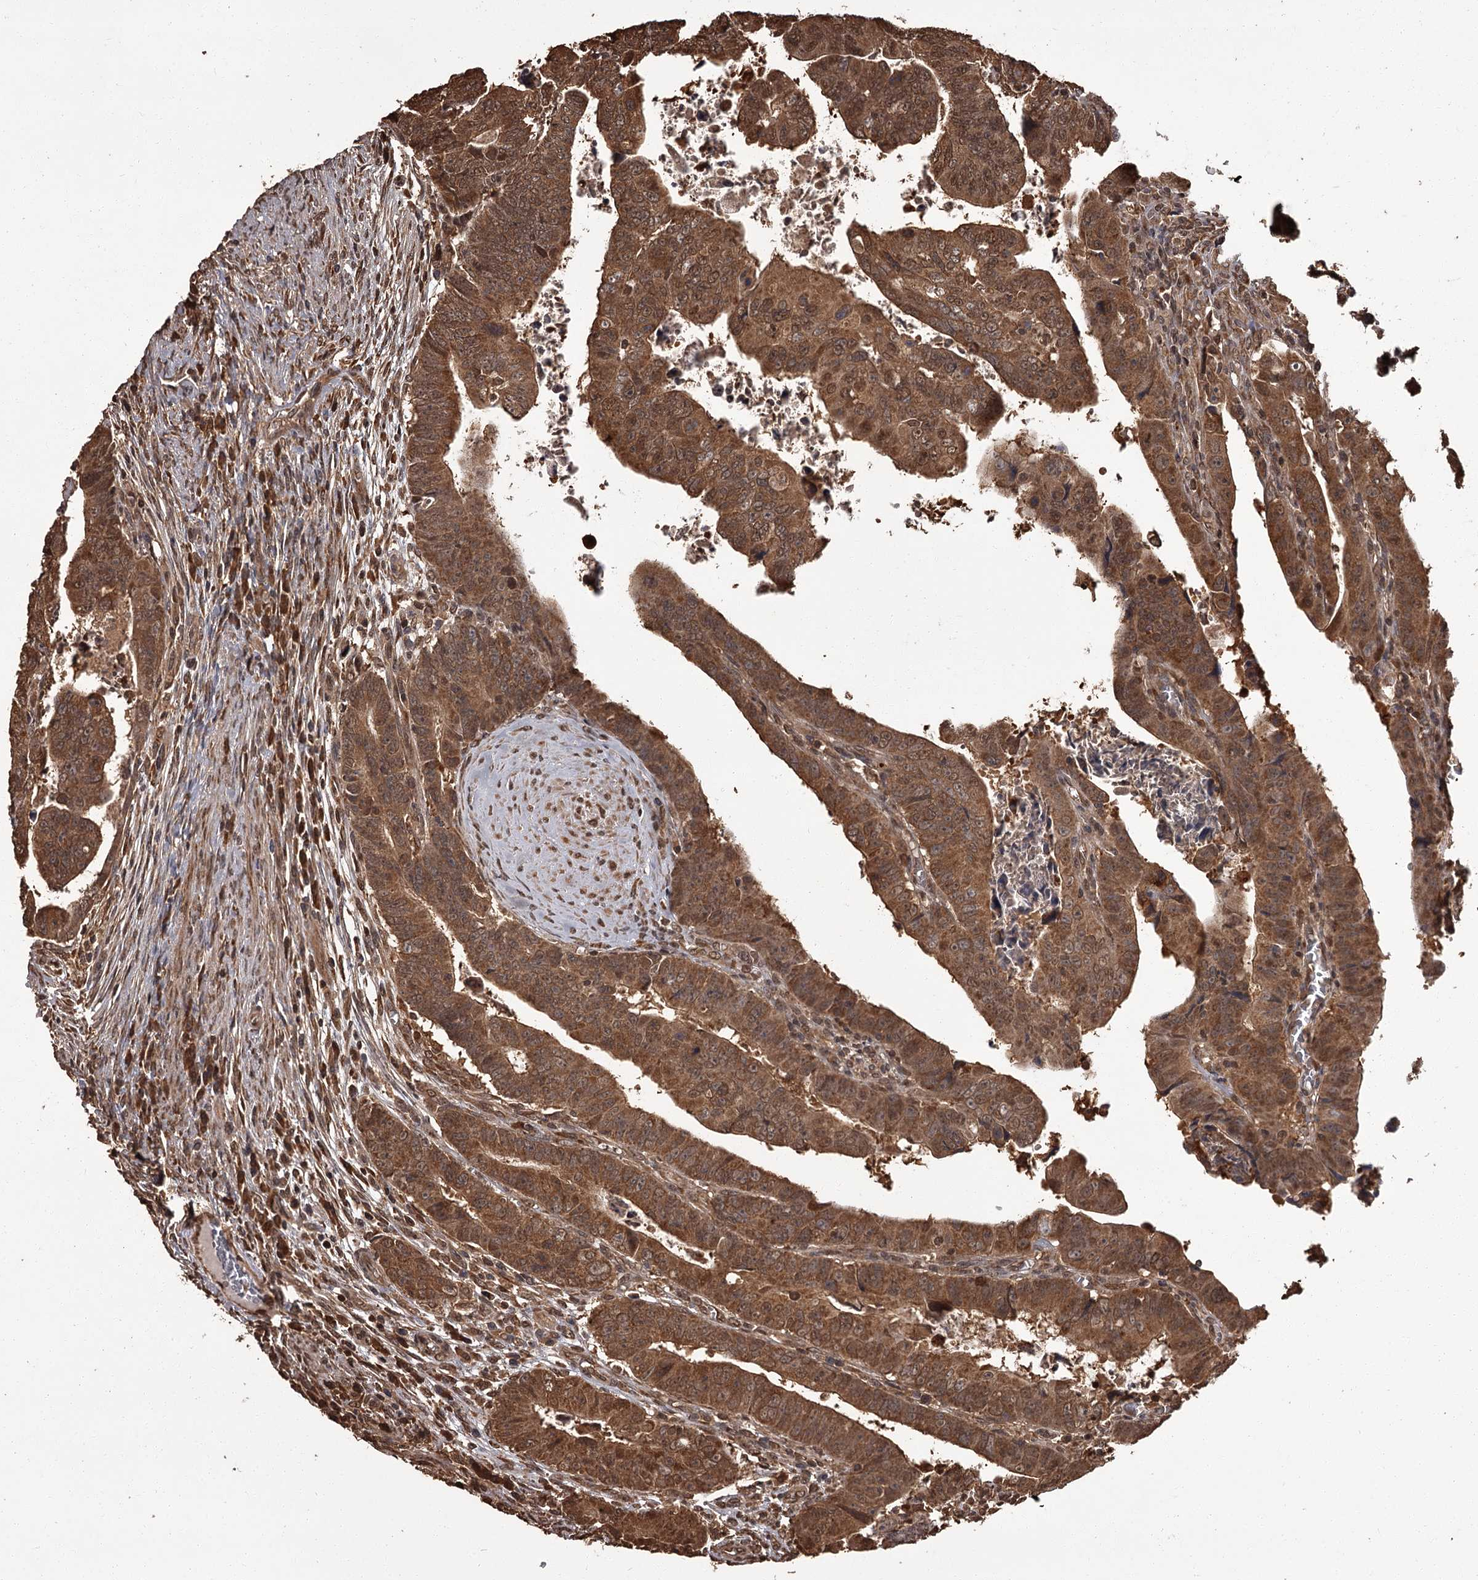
{"staining": {"intensity": "moderate", "quantity": ">75%", "location": "cytoplasmic/membranous,nuclear"}, "tissue": "colorectal cancer", "cell_type": "Tumor cells", "image_type": "cancer", "snomed": [{"axis": "morphology", "description": "Normal tissue, NOS"}, {"axis": "morphology", "description": "Adenocarcinoma, NOS"}, {"axis": "topography", "description": "Rectum"}], "caption": "Brown immunohistochemical staining in human colorectal cancer reveals moderate cytoplasmic/membranous and nuclear staining in about >75% of tumor cells.", "gene": "NPRL2", "patient": {"sex": "female", "age": 65}}